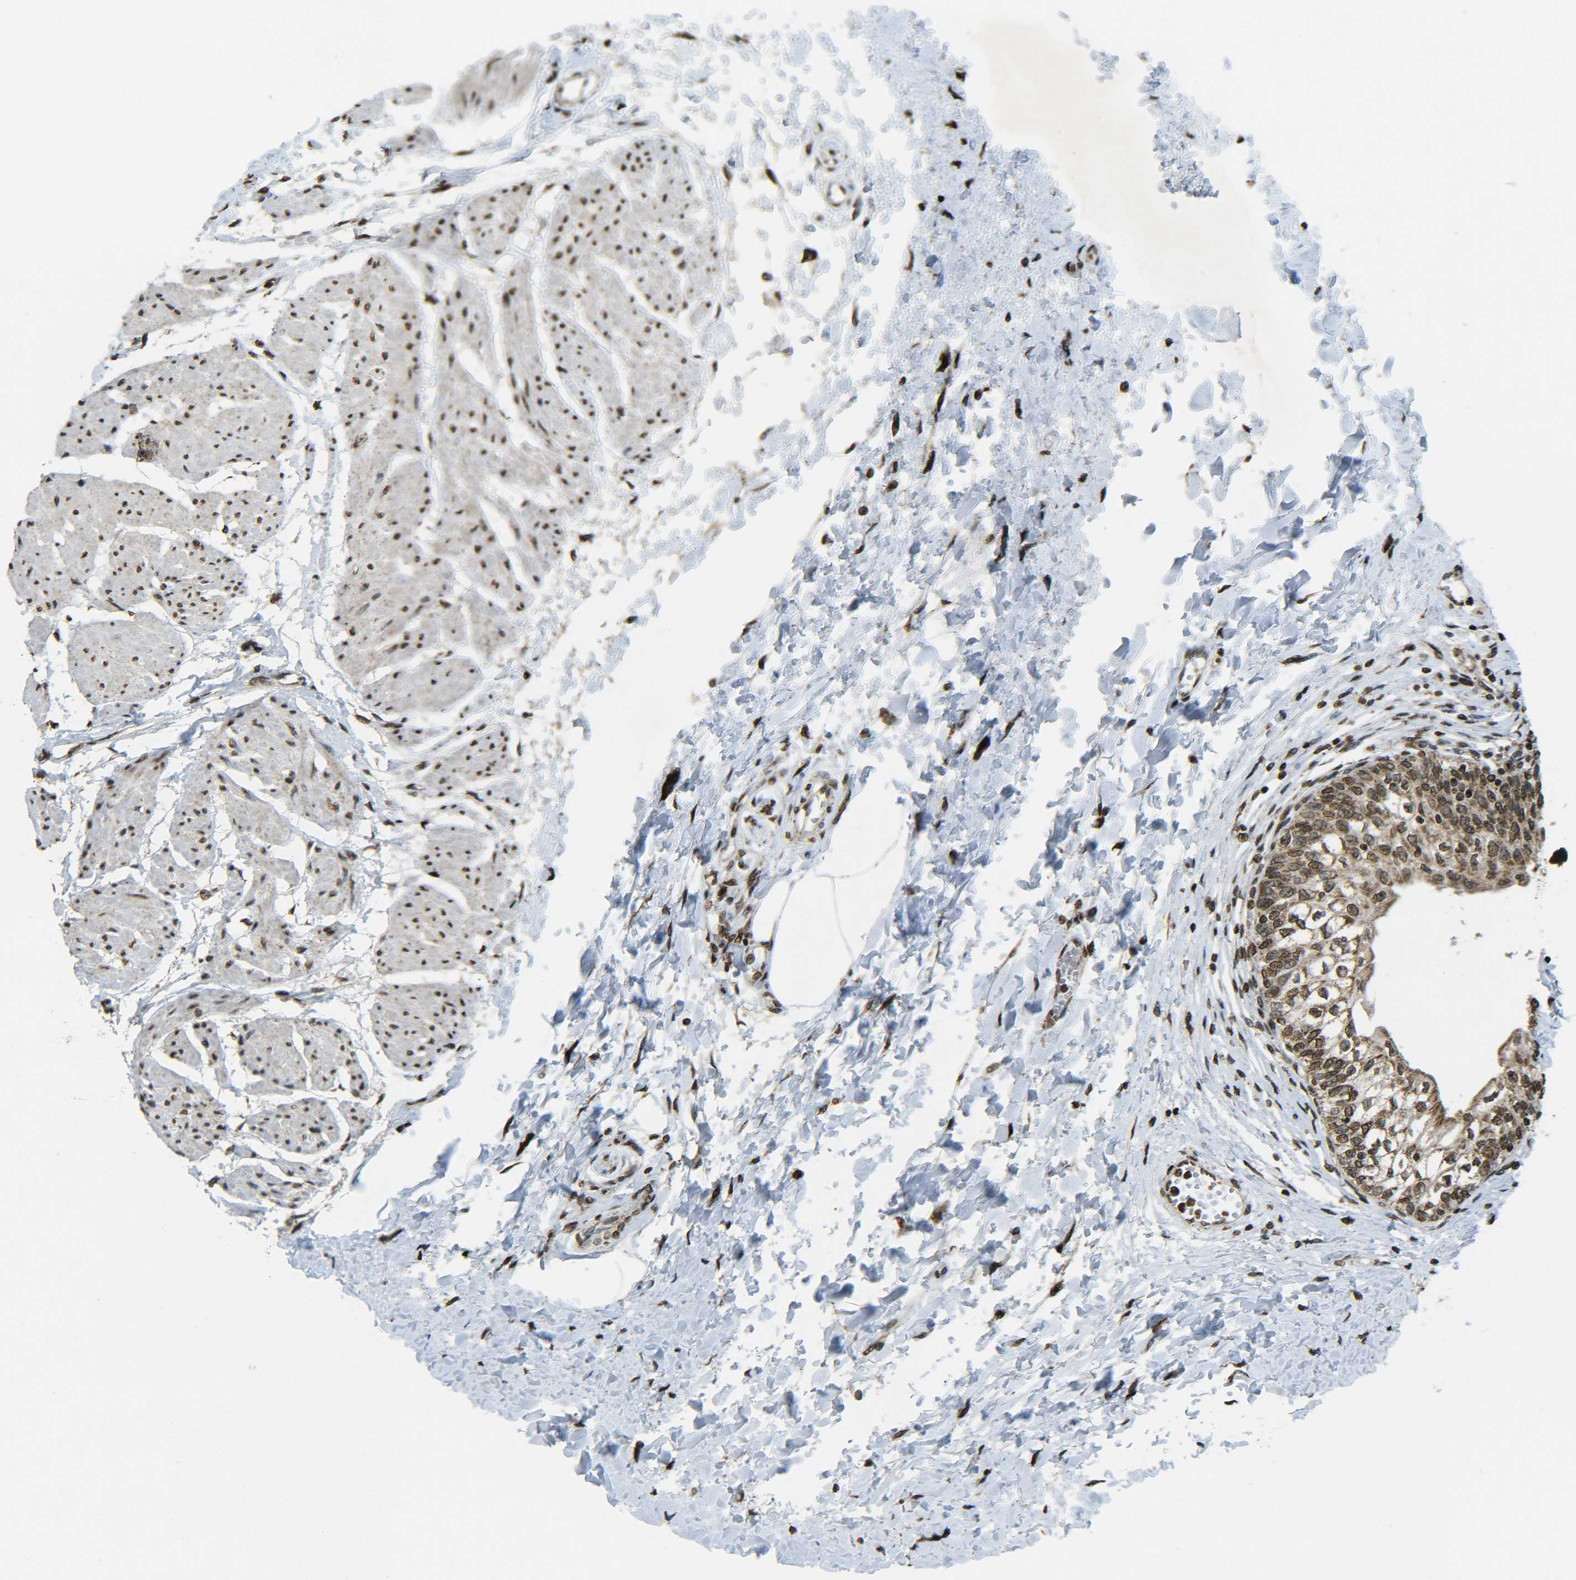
{"staining": {"intensity": "strong", "quantity": ">75%", "location": "cytoplasmic/membranous,nuclear"}, "tissue": "urinary bladder", "cell_type": "Urothelial cells", "image_type": "normal", "snomed": [{"axis": "morphology", "description": "Normal tissue, NOS"}, {"axis": "topography", "description": "Urinary bladder"}], "caption": "A high-resolution histopathology image shows IHC staining of benign urinary bladder, which exhibits strong cytoplasmic/membranous,nuclear staining in about >75% of urothelial cells.", "gene": "NEUROG2", "patient": {"sex": "male", "age": 55}}